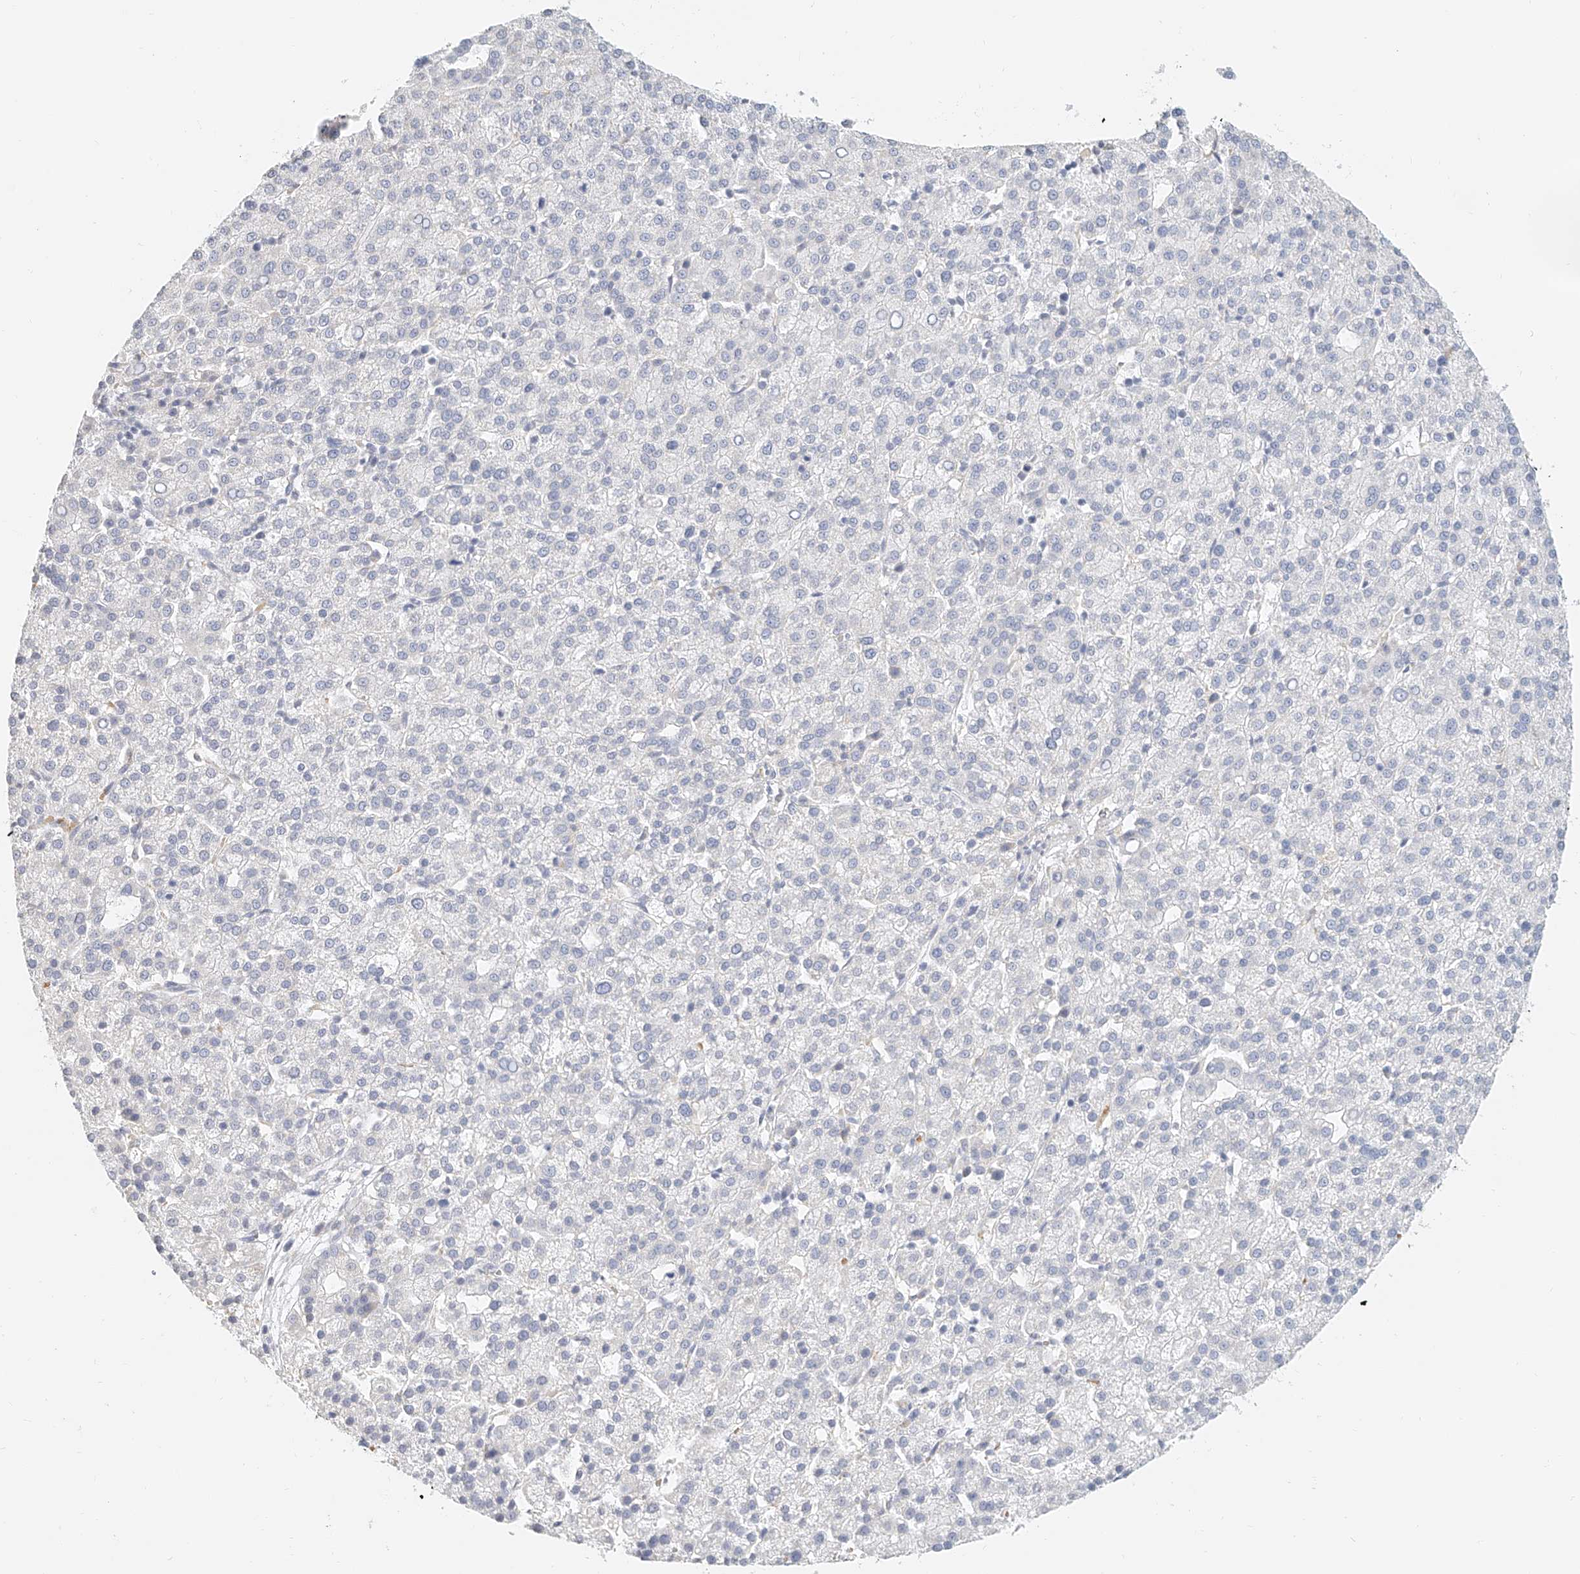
{"staining": {"intensity": "negative", "quantity": "none", "location": "none"}, "tissue": "liver cancer", "cell_type": "Tumor cells", "image_type": "cancer", "snomed": [{"axis": "morphology", "description": "Carcinoma, Hepatocellular, NOS"}, {"axis": "topography", "description": "Liver"}], "caption": "This is a histopathology image of IHC staining of liver cancer (hepatocellular carcinoma), which shows no staining in tumor cells.", "gene": "CXorf58", "patient": {"sex": "female", "age": 58}}